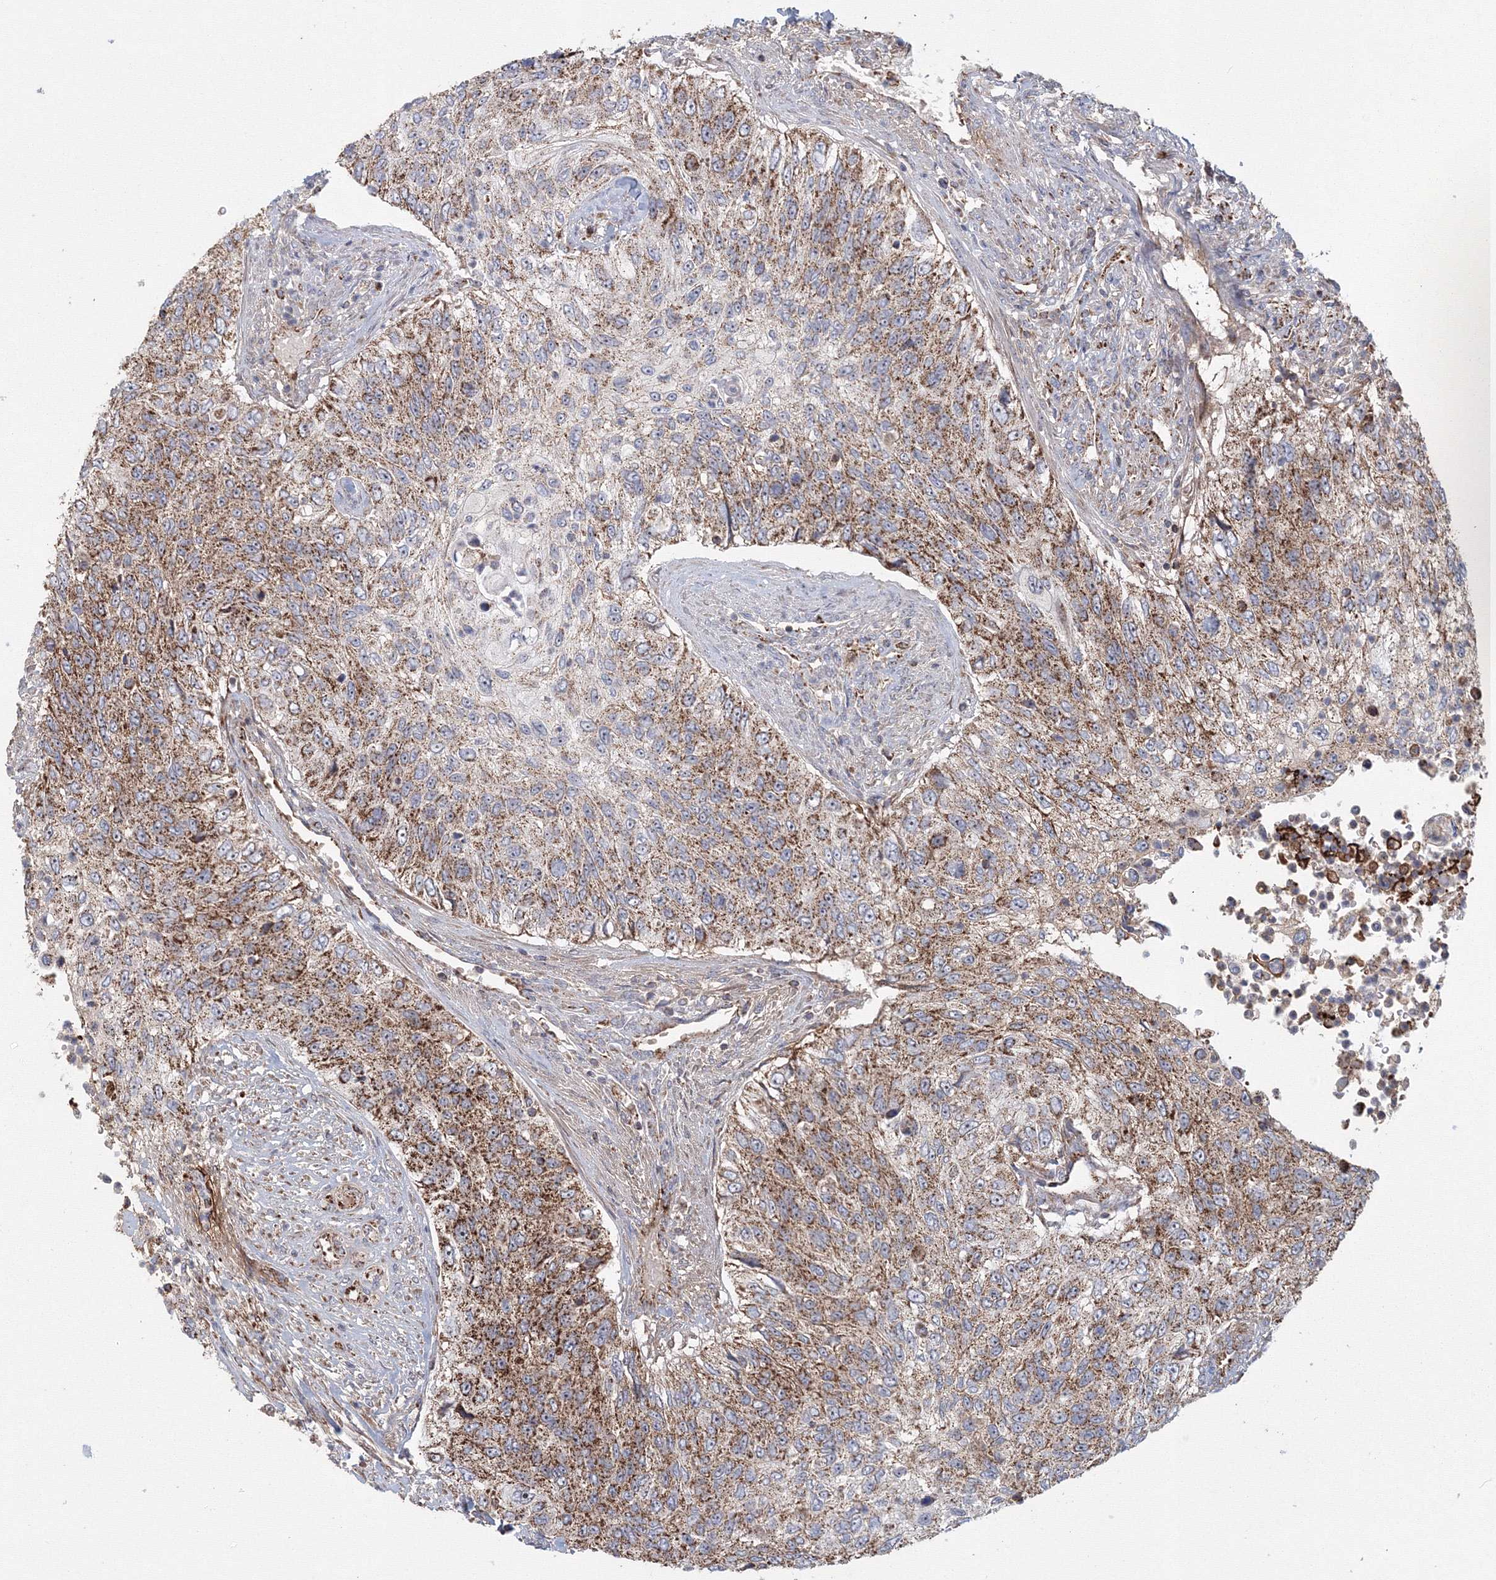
{"staining": {"intensity": "moderate", "quantity": ">75%", "location": "cytoplasmic/membranous"}, "tissue": "urothelial cancer", "cell_type": "Tumor cells", "image_type": "cancer", "snomed": [{"axis": "morphology", "description": "Urothelial carcinoma, High grade"}, {"axis": "topography", "description": "Urinary bladder"}], "caption": "A photomicrograph of high-grade urothelial carcinoma stained for a protein demonstrates moderate cytoplasmic/membranous brown staining in tumor cells. (DAB (3,3'-diaminobenzidine) = brown stain, brightfield microscopy at high magnification).", "gene": "GRPEL1", "patient": {"sex": "female", "age": 60}}